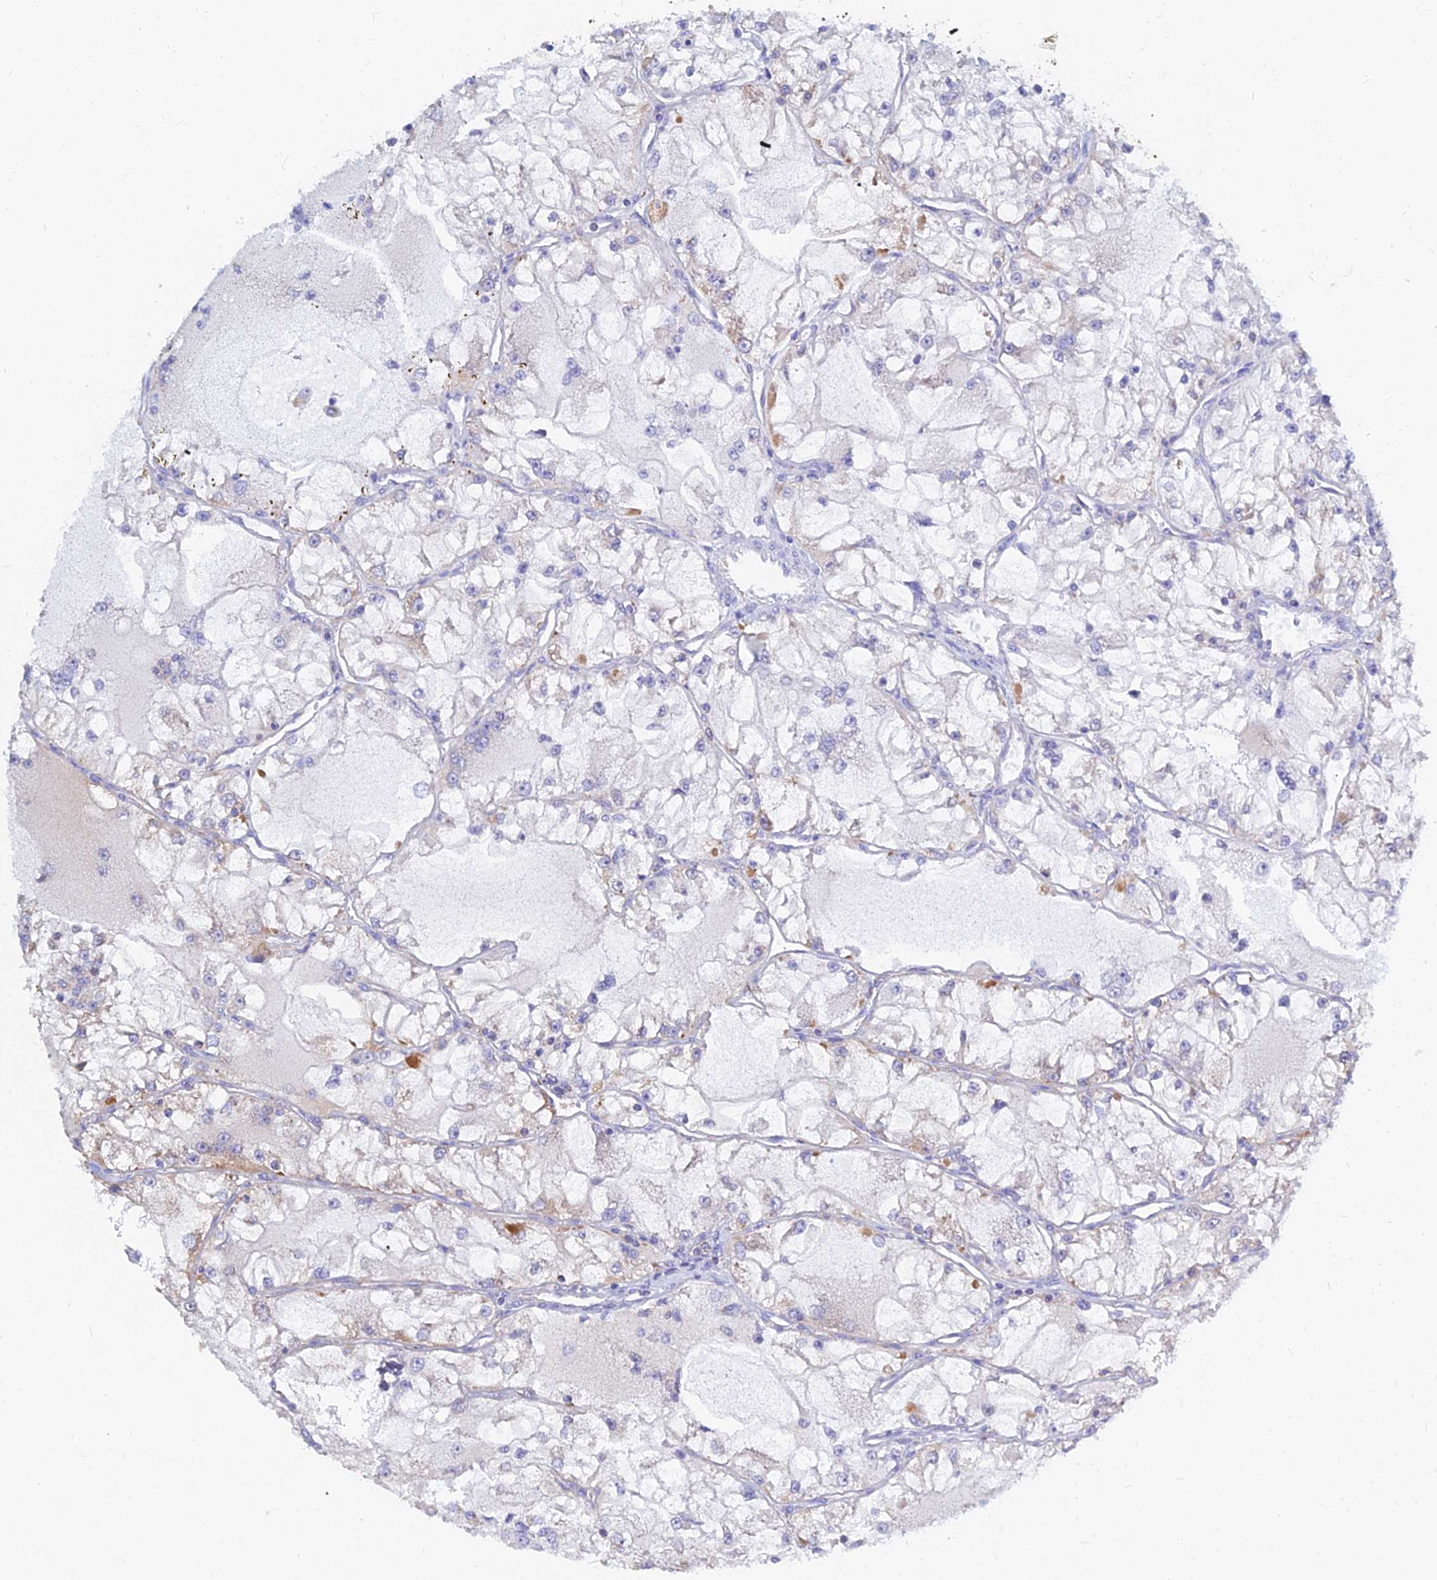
{"staining": {"intensity": "negative", "quantity": "none", "location": "none"}, "tissue": "renal cancer", "cell_type": "Tumor cells", "image_type": "cancer", "snomed": [{"axis": "morphology", "description": "Adenocarcinoma, NOS"}, {"axis": "topography", "description": "Kidney"}], "caption": "Tumor cells are negative for protein expression in human renal adenocarcinoma.", "gene": "MGST1", "patient": {"sex": "female", "age": 72}}